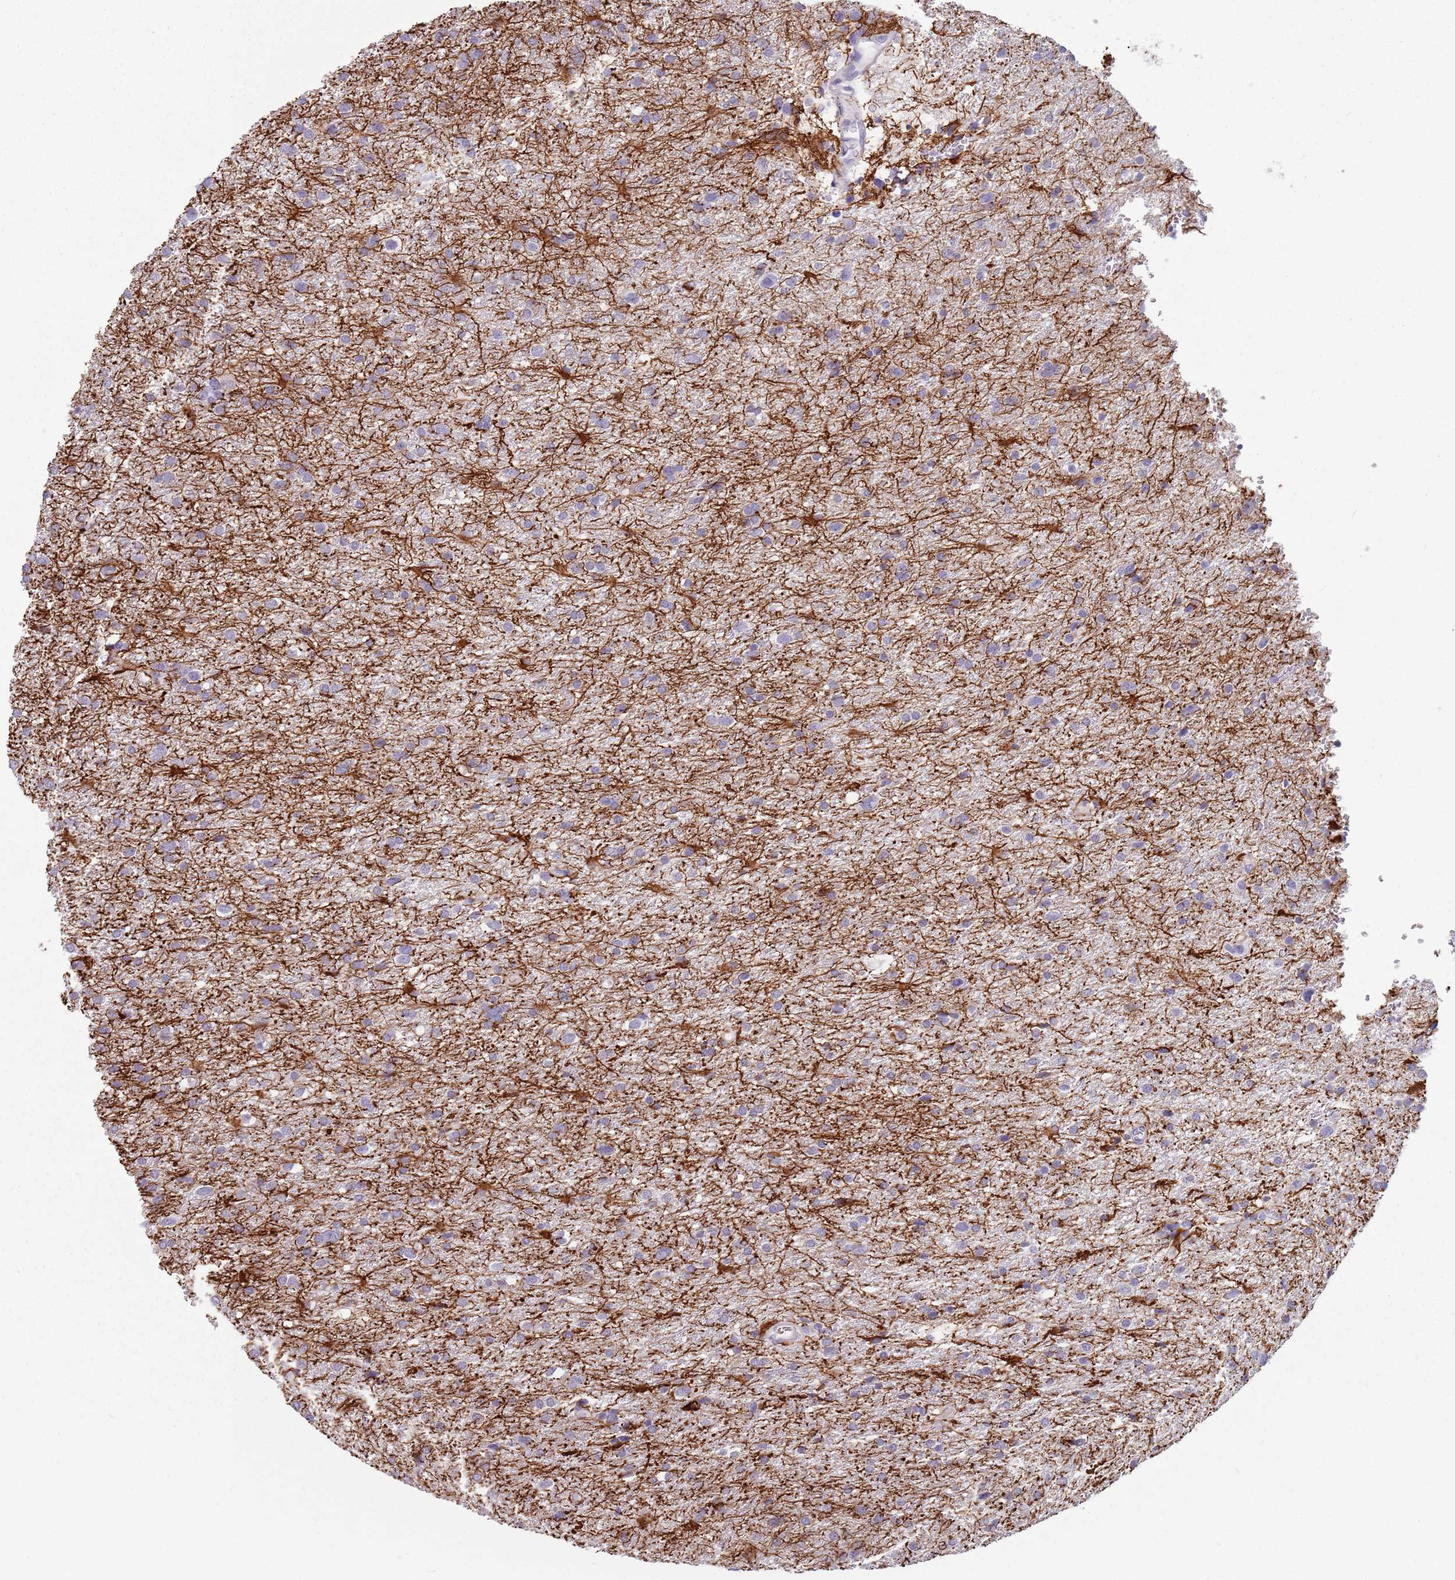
{"staining": {"intensity": "negative", "quantity": "none", "location": "none"}, "tissue": "glioma", "cell_type": "Tumor cells", "image_type": "cancer", "snomed": [{"axis": "morphology", "description": "Glioma, malignant, Low grade"}, {"axis": "topography", "description": "Brain"}], "caption": "A high-resolution image shows IHC staining of malignant glioma (low-grade), which shows no significant positivity in tumor cells. The staining was performed using DAB to visualize the protein expression in brown, while the nuclei were stained in blue with hematoxylin (Magnification: 20x).", "gene": "CEP19", "patient": {"sex": "female", "age": 32}}